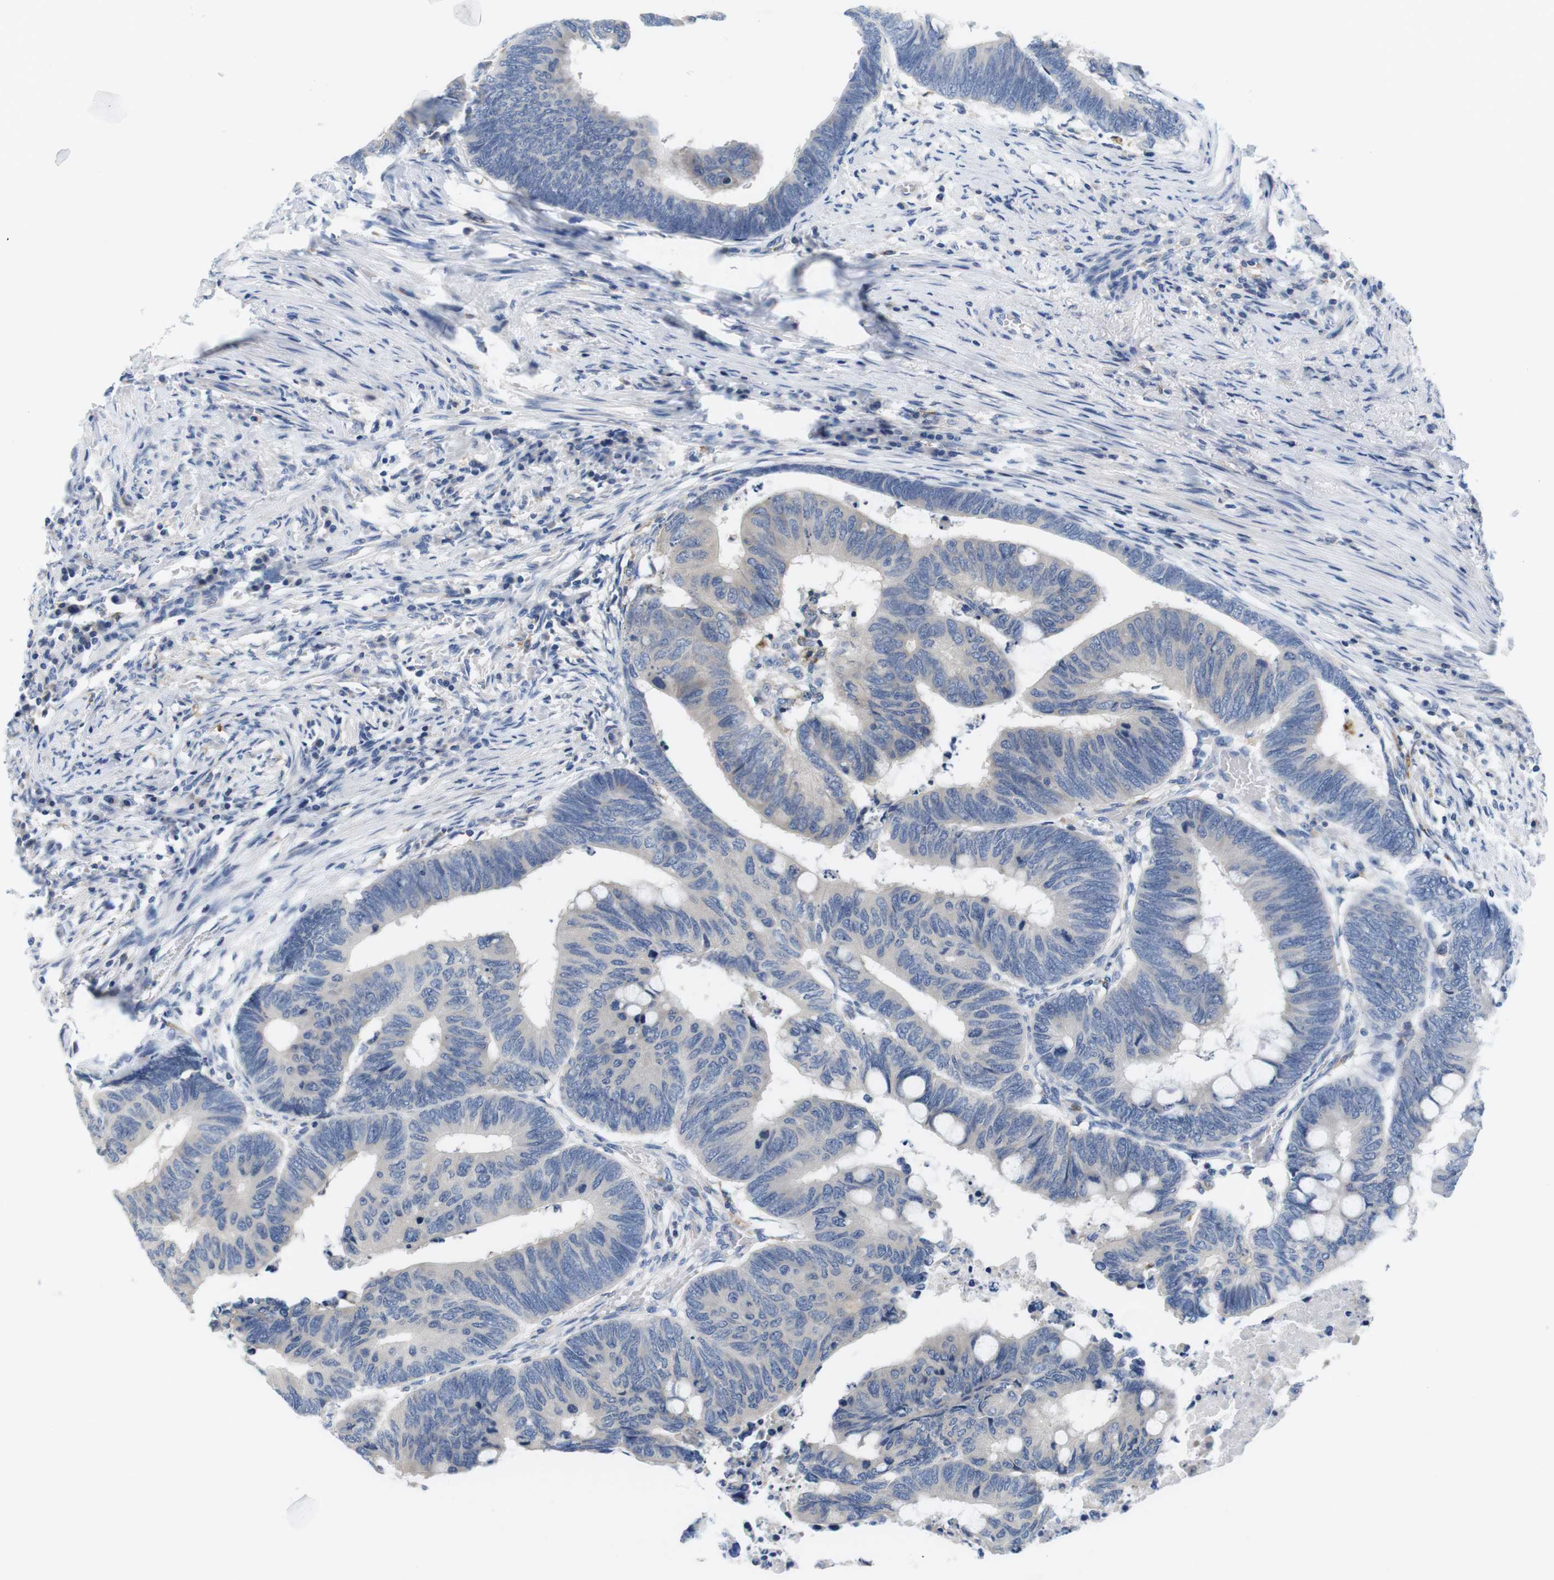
{"staining": {"intensity": "weak", "quantity": "<25%", "location": "cytoplasmic/membranous"}, "tissue": "colorectal cancer", "cell_type": "Tumor cells", "image_type": "cancer", "snomed": [{"axis": "morphology", "description": "Normal tissue, NOS"}, {"axis": "morphology", "description": "Adenocarcinoma, NOS"}, {"axis": "topography", "description": "Rectum"}, {"axis": "topography", "description": "Peripheral nerve tissue"}], "caption": "The micrograph reveals no staining of tumor cells in adenocarcinoma (colorectal). (Brightfield microscopy of DAB (3,3'-diaminobenzidine) immunohistochemistry (IHC) at high magnification).", "gene": "CNGA2", "patient": {"sex": "male", "age": 92}}